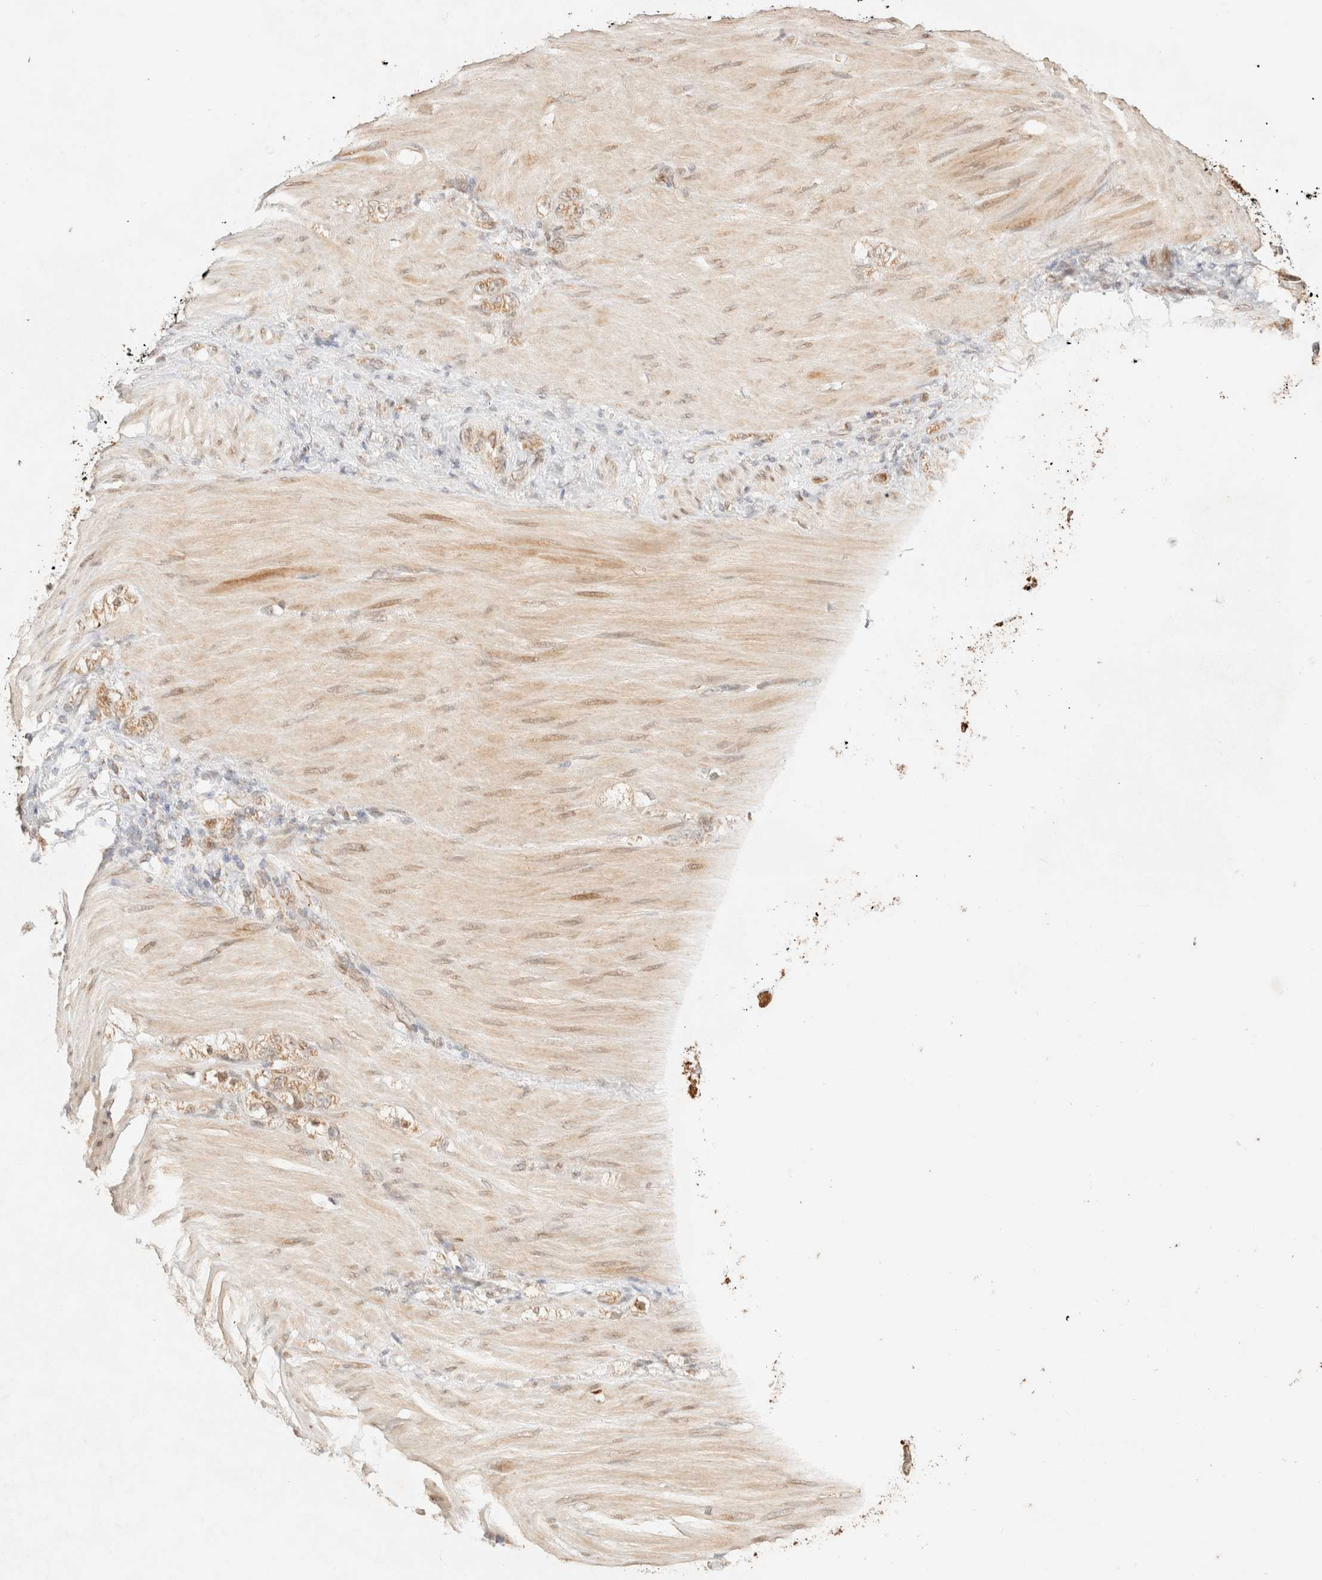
{"staining": {"intensity": "weak", "quantity": ">75%", "location": "cytoplasmic/membranous"}, "tissue": "stomach cancer", "cell_type": "Tumor cells", "image_type": "cancer", "snomed": [{"axis": "morphology", "description": "Normal tissue, NOS"}, {"axis": "morphology", "description": "Adenocarcinoma, NOS"}, {"axis": "topography", "description": "Stomach"}], "caption": "A low amount of weak cytoplasmic/membranous expression is appreciated in about >75% of tumor cells in stomach cancer (adenocarcinoma) tissue.", "gene": "TACO1", "patient": {"sex": "male", "age": 82}}